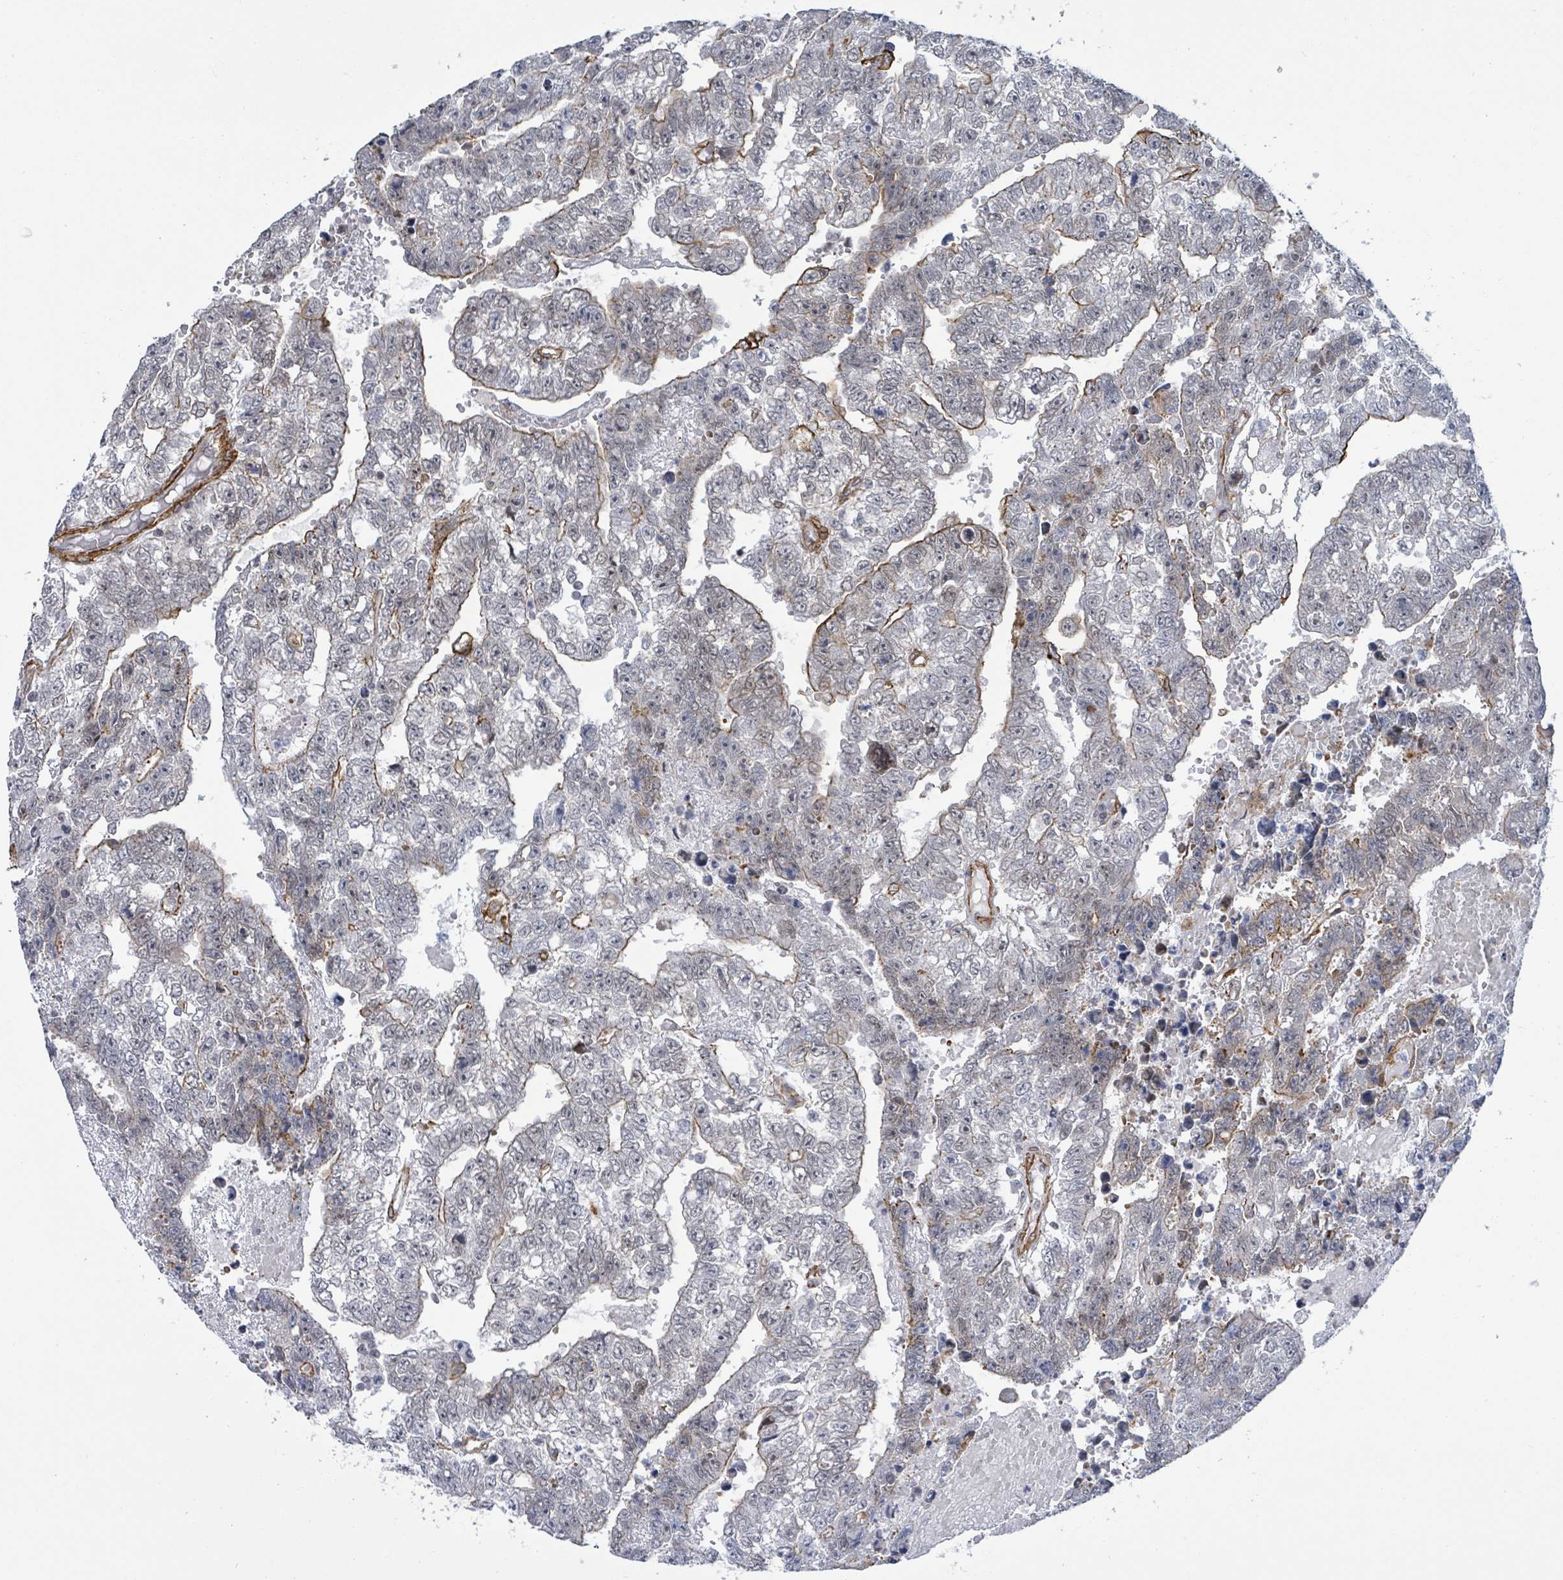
{"staining": {"intensity": "negative", "quantity": "none", "location": "none"}, "tissue": "testis cancer", "cell_type": "Tumor cells", "image_type": "cancer", "snomed": [{"axis": "morphology", "description": "Carcinoma, Embryonal, NOS"}, {"axis": "topography", "description": "Testis"}], "caption": "DAB immunohistochemical staining of testis embryonal carcinoma reveals no significant staining in tumor cells. (Stains: DAB (3,3'-diaminobenzidine) immunohistochemistry with hematoxylin counter stain, Microscopy: brightfield microscopy at high magnification).", "gene": "DMRTC1B", "patient": {"sex": "male", "age": 25}}